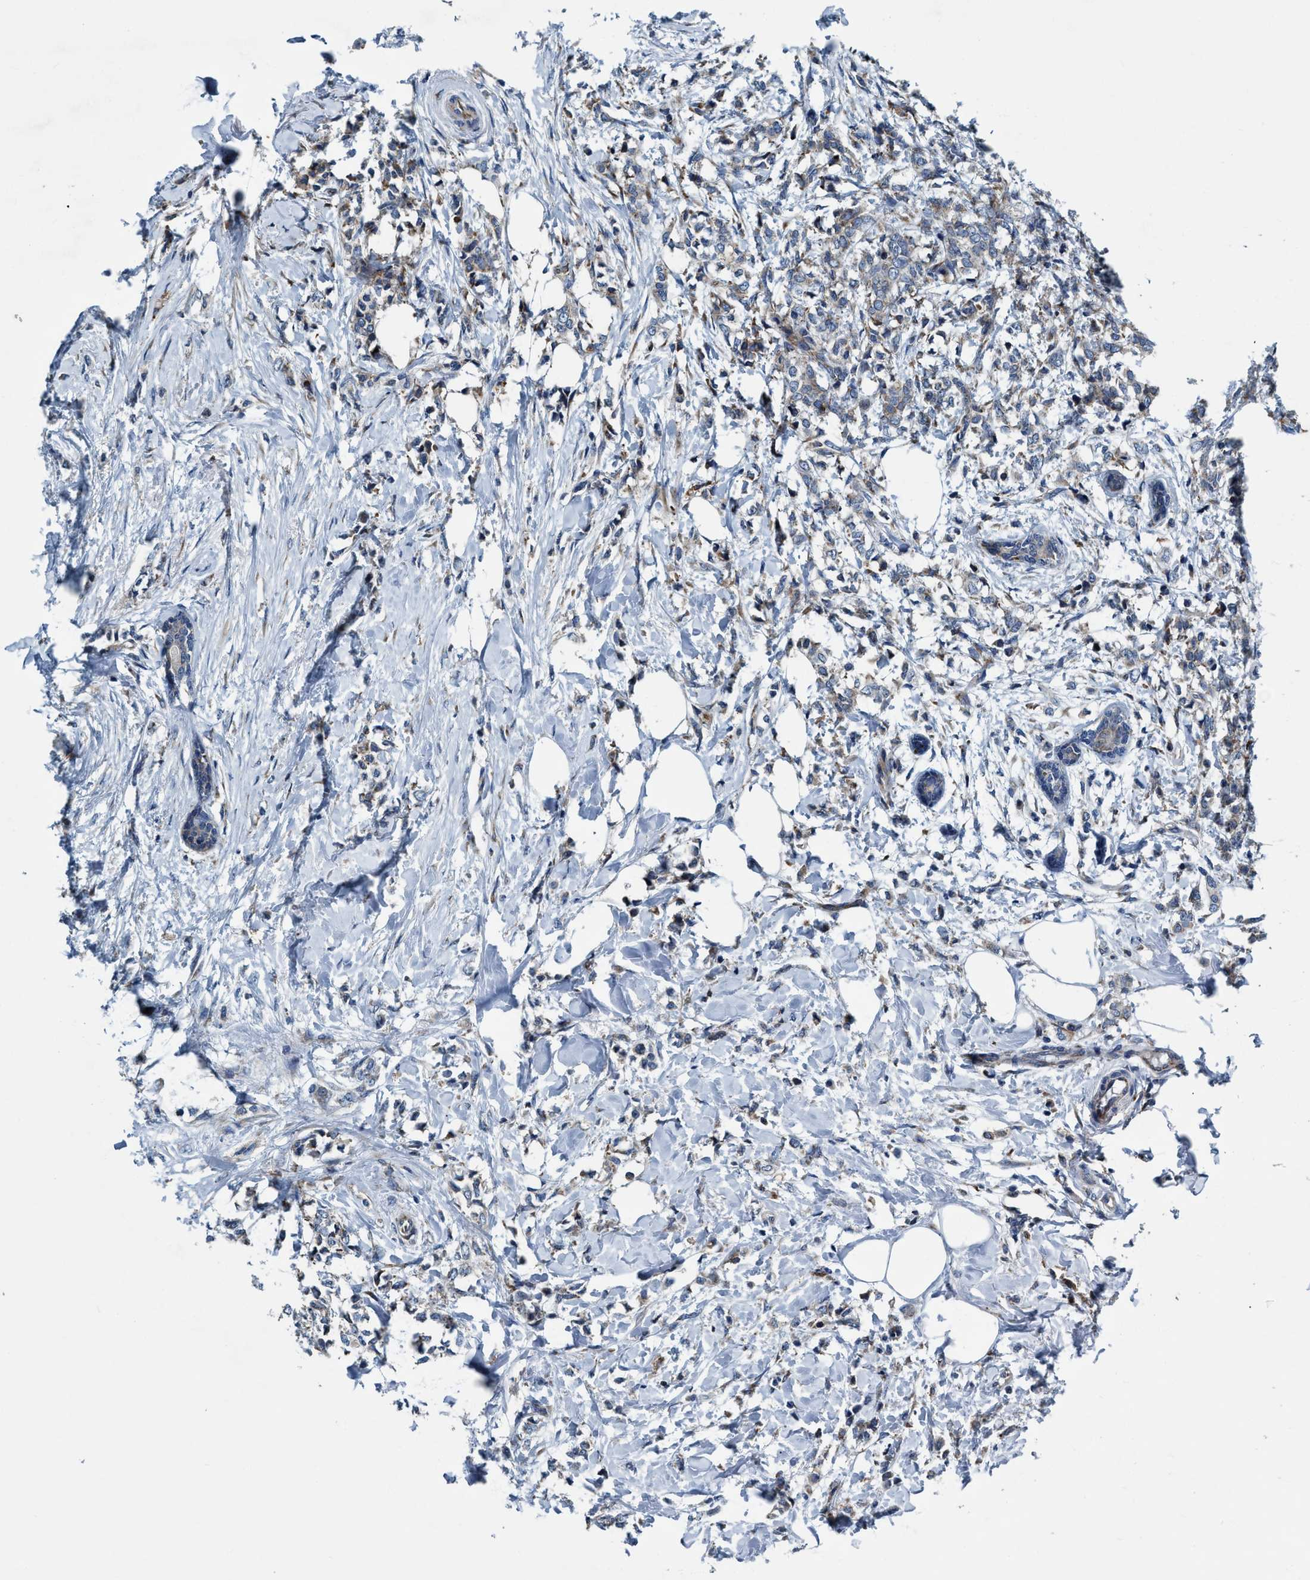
{"staining": {"intensity": "weak", "quantity": "25%-75%", "location": "cytoplasmic/membranous"}, "tissue": "breast cancer", "cell_type": "Tumor cells", "image_type": "cancer", "snomed": [{"axis": "morphology", "description": "Lobular carcinoma, in situ"}, {"axis": "morphology", "description": "Lobular carcinoma"}, {"axis": "topography", "description": "Breast"}], "caption": "The photomicrograph reveals staining of breast lobular carcinoma, revealing weak cytoplasmic/membranous protein expression (brown color) within tumor cells. The staining is performed using DAB brown chromogen to label protein expression. The nuclei are counter-stained blue using hematoxylin.", "gene": "ARMC9", "patient": {"sex": "female", "age": 41}}